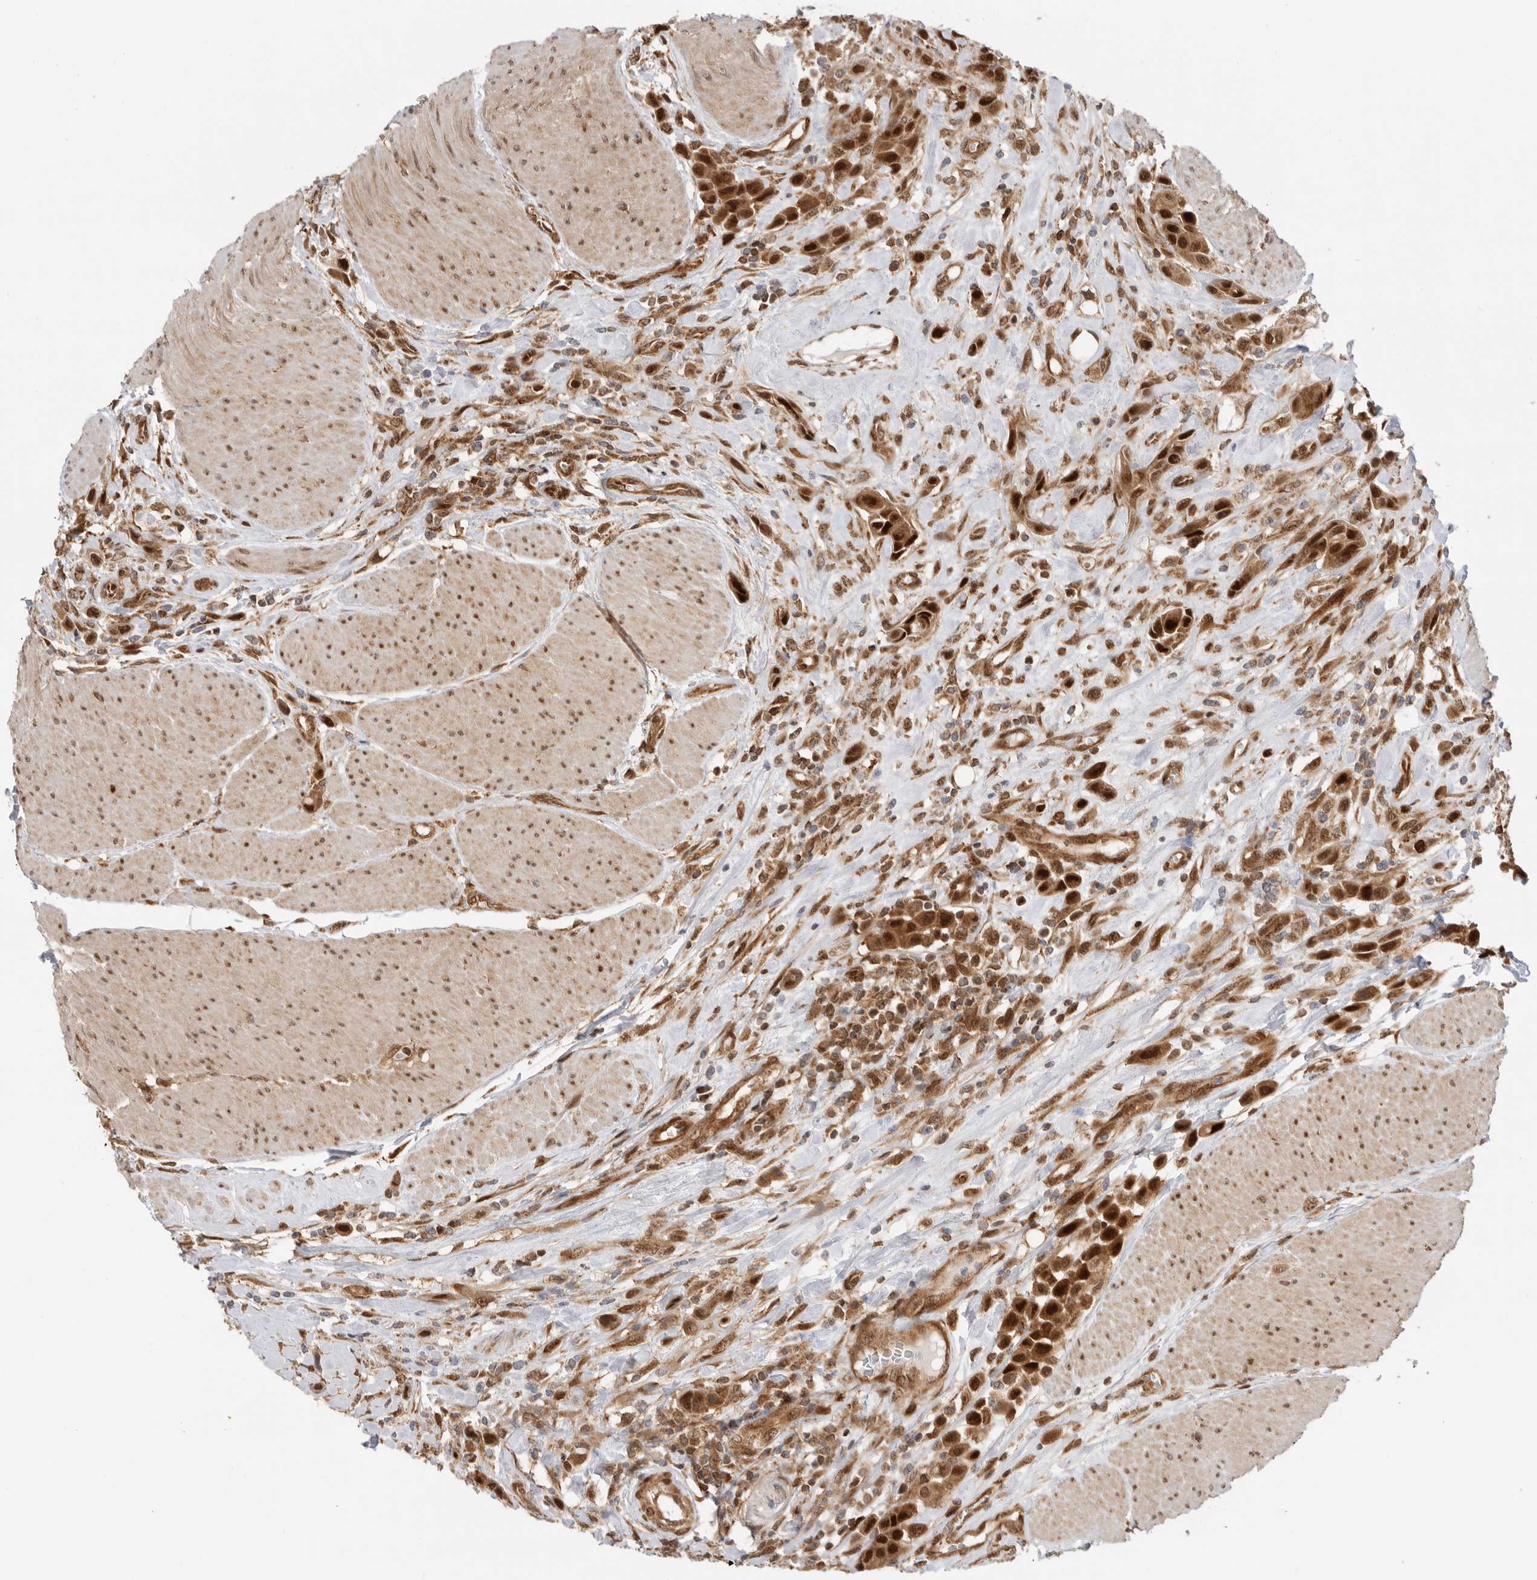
{"staining": {"intensity": "strong", "quantity": ">75%", "location": "cytoplasmic/membranous,nuclear"}, "tissue": "urothelial cancer", "cell_type": "Tumor cells", "image_type": "cancer", "snomed": [{"axis": "morphology", "description": "Urothelial carcinoma, High grade"}, {"axis": "topography", "description": "Urinary bladder"}], "caption": "Urothelial cancer tissue demonstrates strong cytoplasmic/membranous and nuclear staining in approximately >75% of tumor cells, visualized by immunohistochemistry. The staining was performed using DAB (3,3'-diaminobenzidine) to visualize the protein expression in brown, while the nuclei were stained in blue with hematoxylin (Magnification: 20x).", "gene": "DCAF8", "patient": {"sex": "male", "age": 50}}